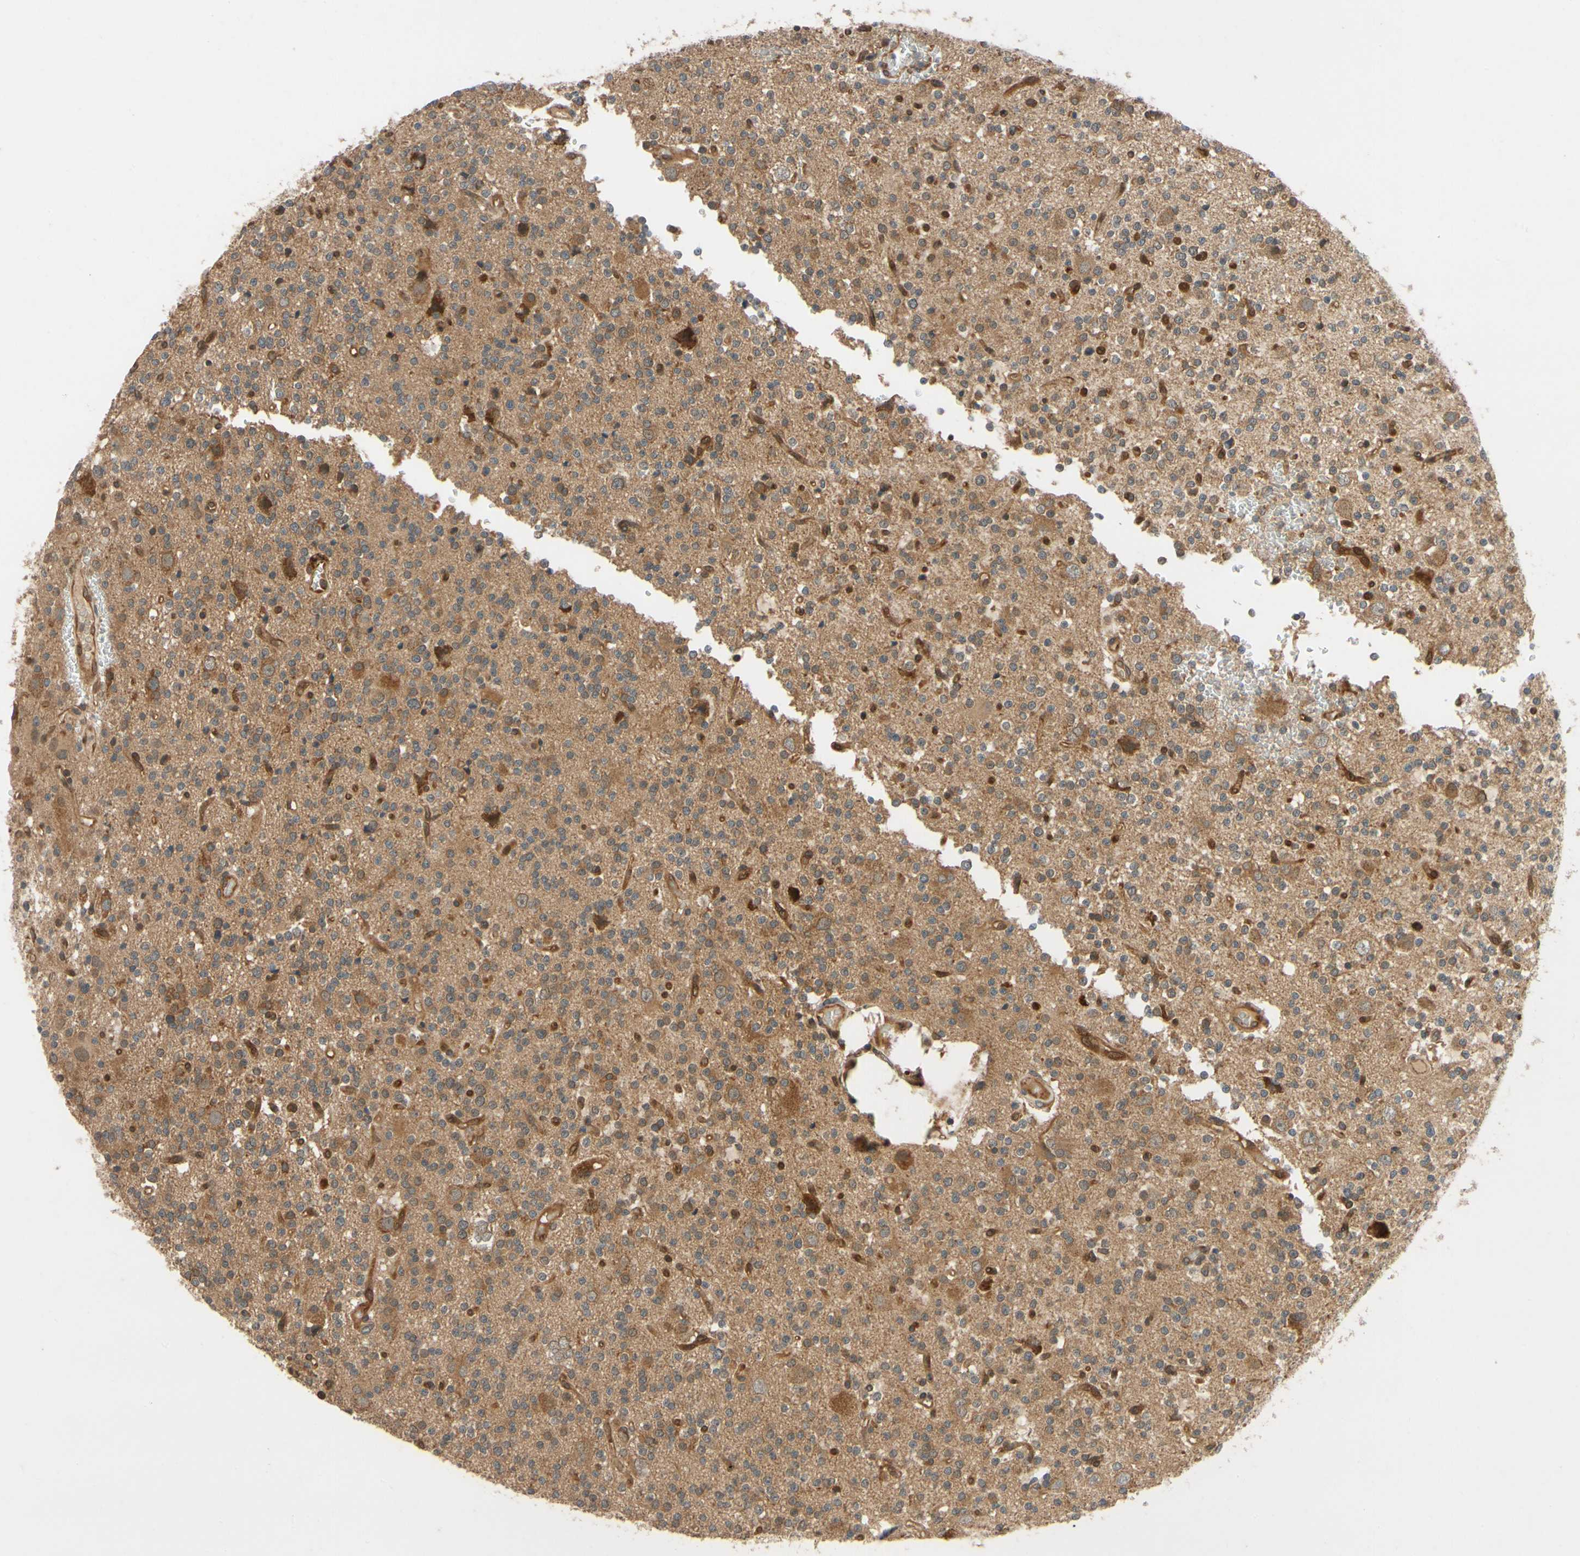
{"staining": {"intensity": "moderate", "quantity": ">75%", "location": "cytoplasmic/membranous"}, "tissue": "glioma", "cell_type": "Tumor cells", "image_type": "cancer", "snomed": [{"axis": "morphology", "description": "Glioma, malignant, High grade"}, {"axis": "topography", "description": "Brain"}], "caption": "A micrograph of glioma stained for a protein shows moderate cytoplasmic/membranous brown staining in tumor cells.", "gene": "TDRP", "patient": {"sex": "male", "age": 47}}